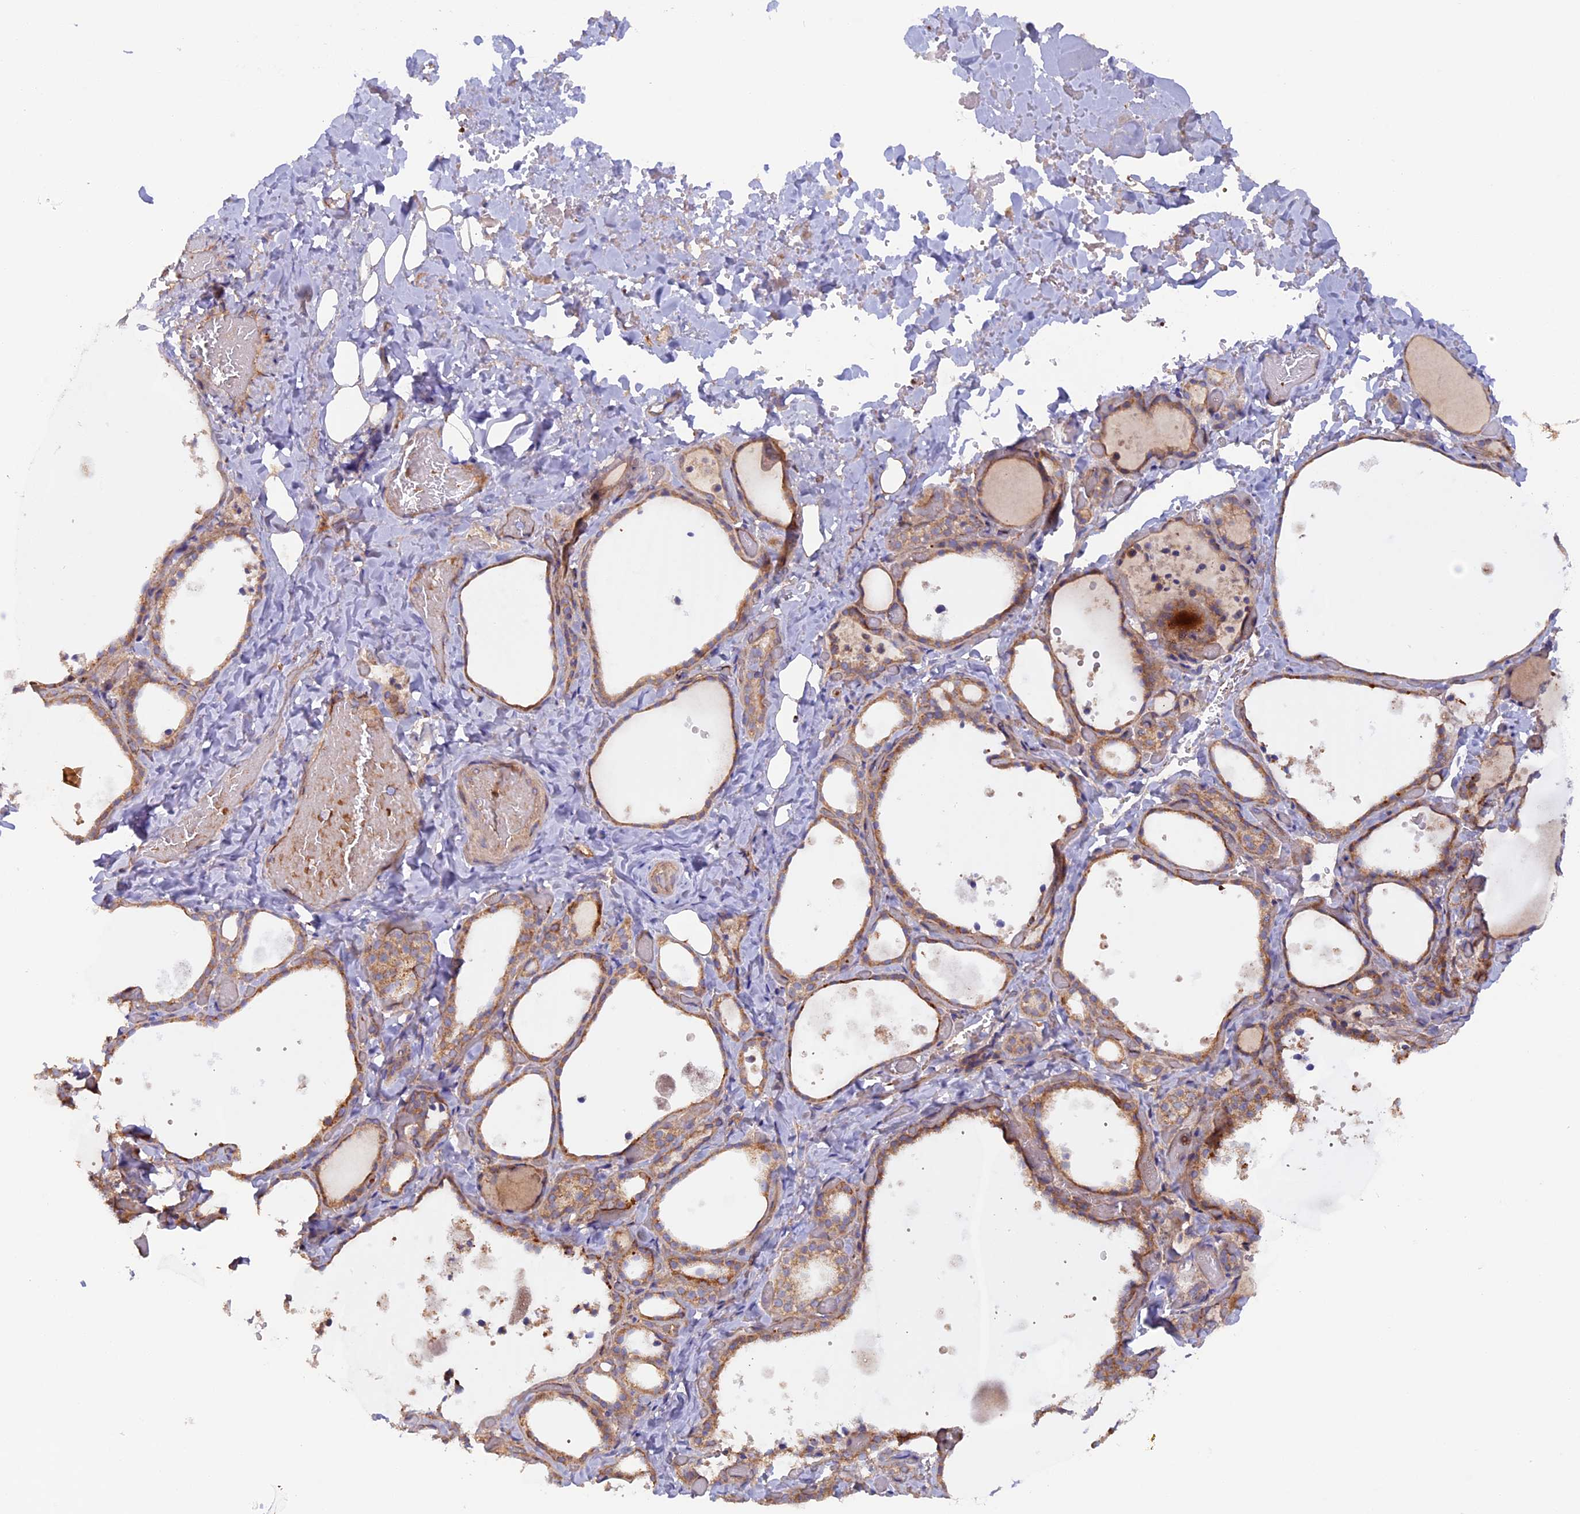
{"staining": {"intensity": "moderate", "quantity": ">75%", "location": "cytoplasmic/membranous"}, "tissue": "thyroid gland", "cell_type": "Glandular cells", "image_type": "normal", "snomed": [{"axis": "morphology", "description": "Normal tissue, NOS"}, {"axis": "topography", "description": "Thyroid gland"}], "caption": "Moderate cytoplasmic/membranous protein staining is identified in about >75% of glandular cells in thyroid gland.", "gene": "DUS3L", "patient": {"sex": "female", "age": 44}}